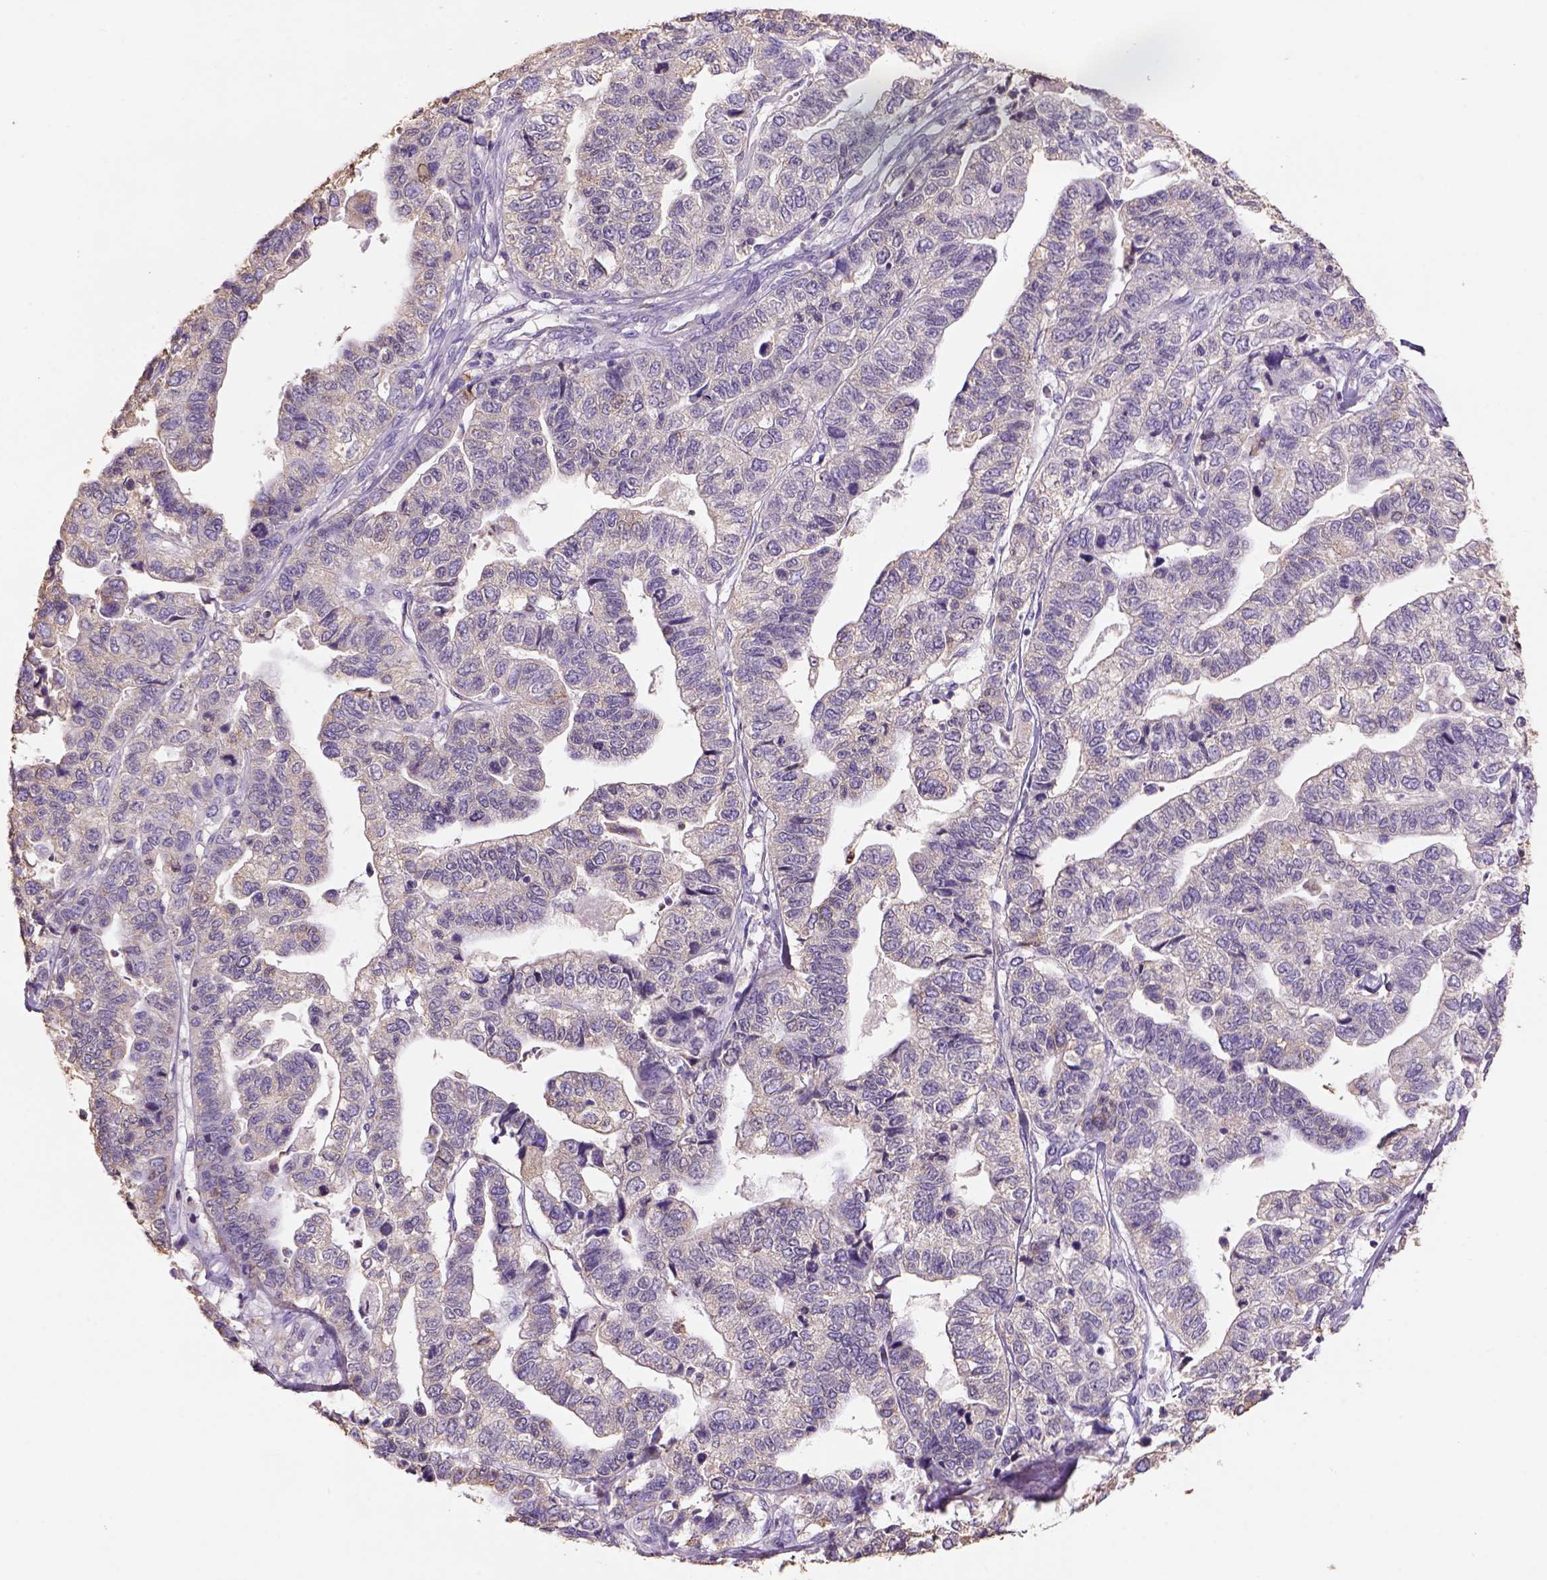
{"staining": {"intensity": "weak", "quantity": ">75%", "location": "cytoplasmic/membranous"}, "tissue": "stomach cancer", "cell_type": "Tumor cells", "image_type": "cancer", "snomed": [{"axis": "morphology", "description": "Adenocarcinoma, NOS"}, {"axis": "topography", "description": "Stomach, upper"}], "caption": "Protein expression analysis of human stomach cancer (adenocarcinoma) reveals weak cytoplasmic/membranous staining in approximately >75% of tumor cells.", "gene": "NAALAD2", "patient": {"sex": "female", "age": 67}}